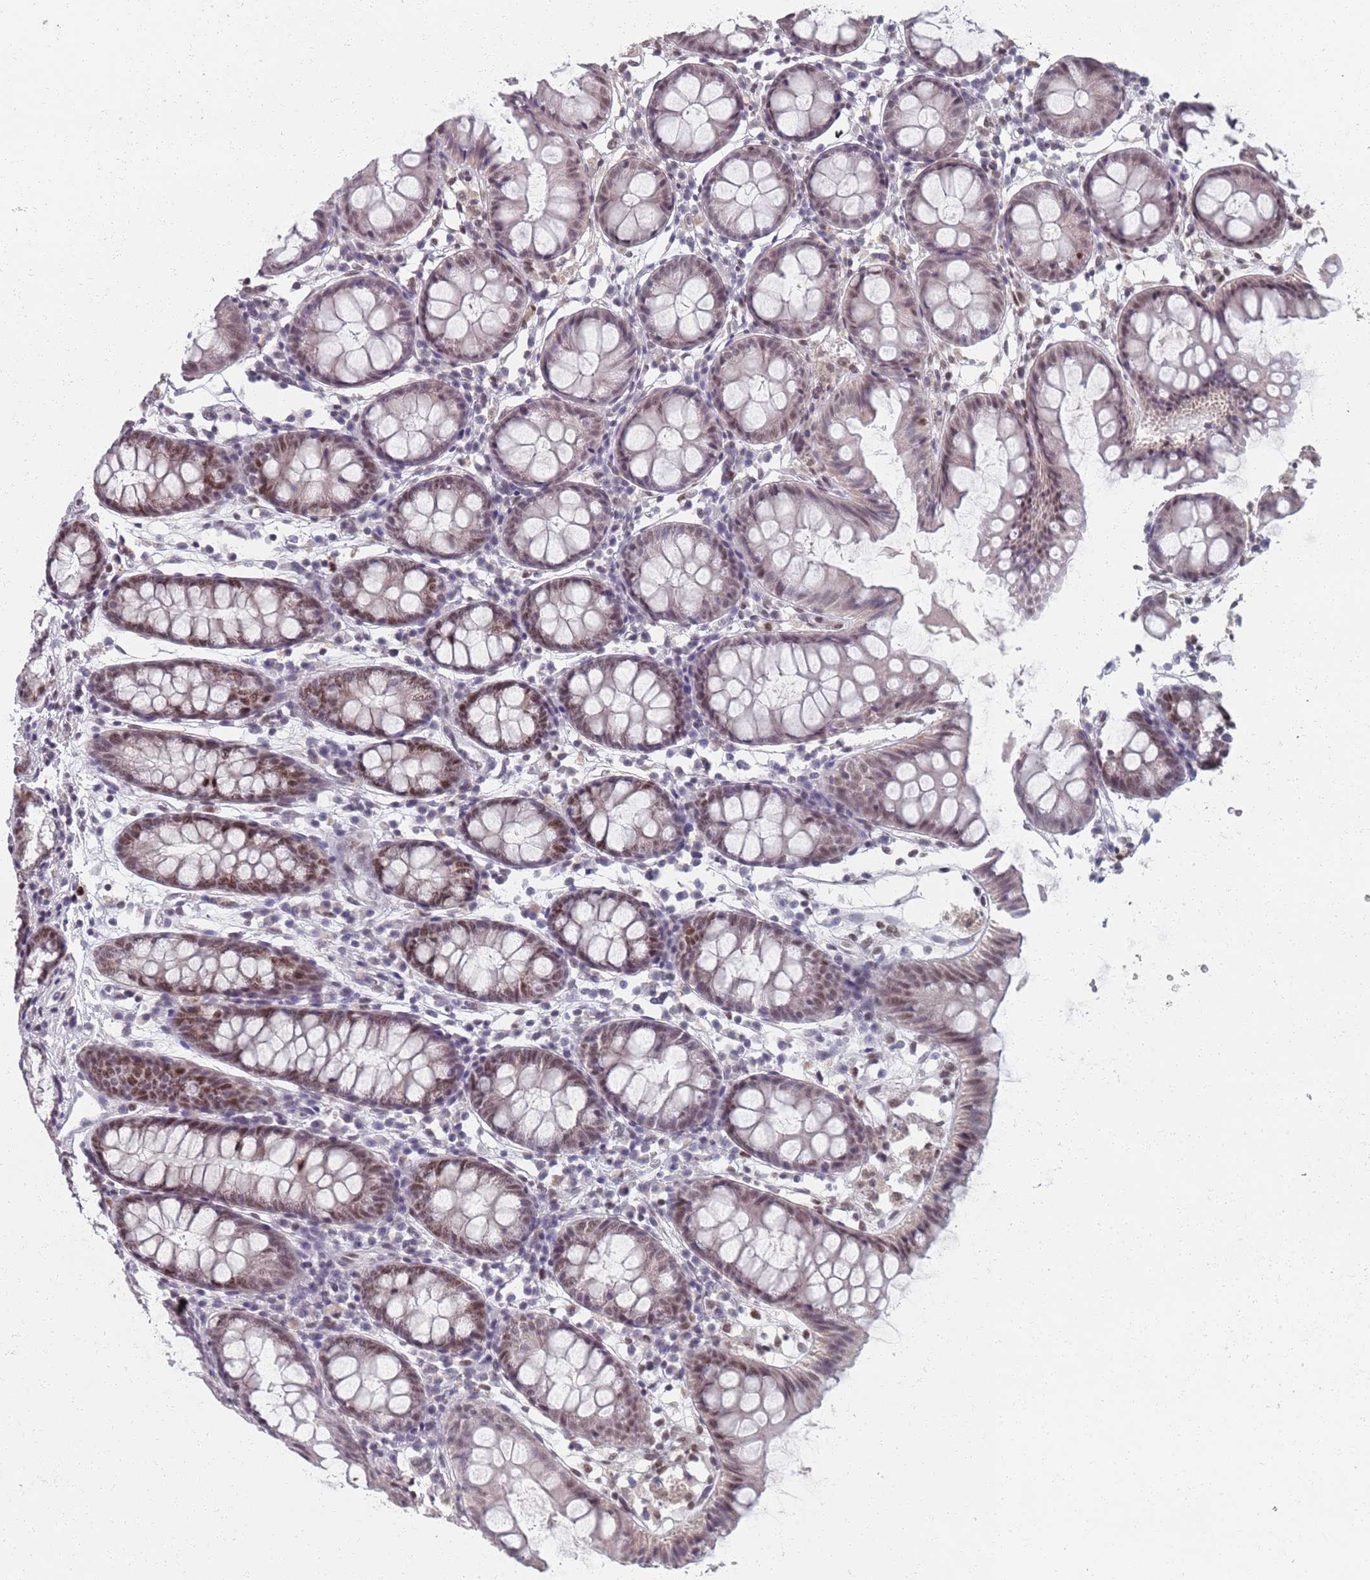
{"staining": {"intensity": "weak", "quantity": "25%-75%", "location": "nuclear"}, "tissue": "colon", "cell_type": "Endothelial cells", "image_type": "normal", "snomed": [{"axis": "morphology", "description": "Normal tissue, NOS"}, {"axis": "topography", "description": "Colon"}], "caption": "Brown immunohistochemical staining in unremarkable colon reveals weak nuclear positivity in about 25%-75% of endothelial cells. (DAB (3,3'-diaminobenzidine) = brown stain, brightfield microscopy at high magnification).", "gene": "SAMD1", "patient": {"sex": "female", "age": 84}}